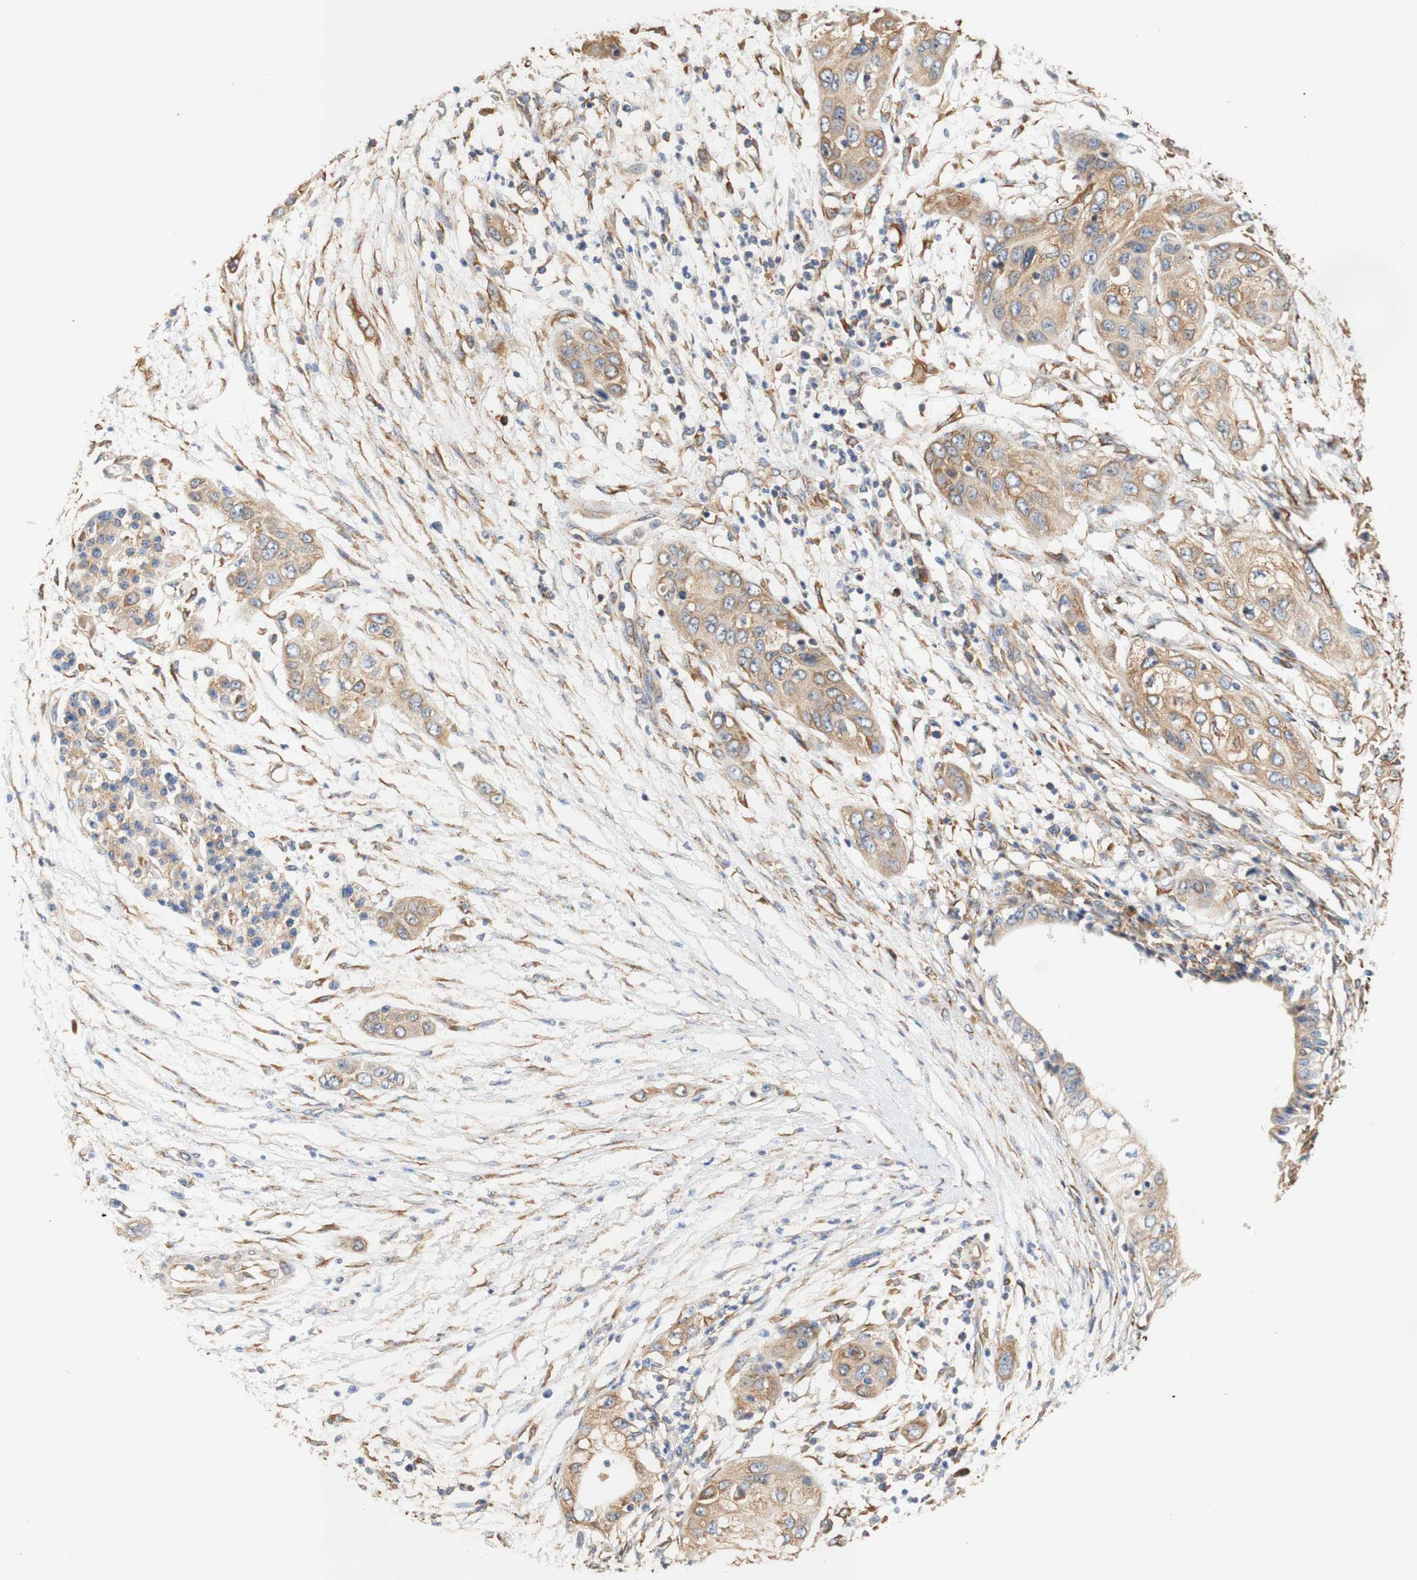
{"staining": {"intensity": "weak", "quantity": ">75%", "location": "cytoplasmic/membranous"}, "tissue": "pancreatic cancer", "cell_type": "Tumor cells", "image_type": "cancer", "snomed": [{"axis": "morphology", "description": "Adenocarcinoma, NOS"}, {"axis": "topography", "description": "Pancreas"}], "caption": "Human adenocarcinoma (pancreatic) stained with a protein marker displays weak staining in tumor cells.", "gene": "EIF2AK4", "patient": {"sex": "female", "age": 70}}